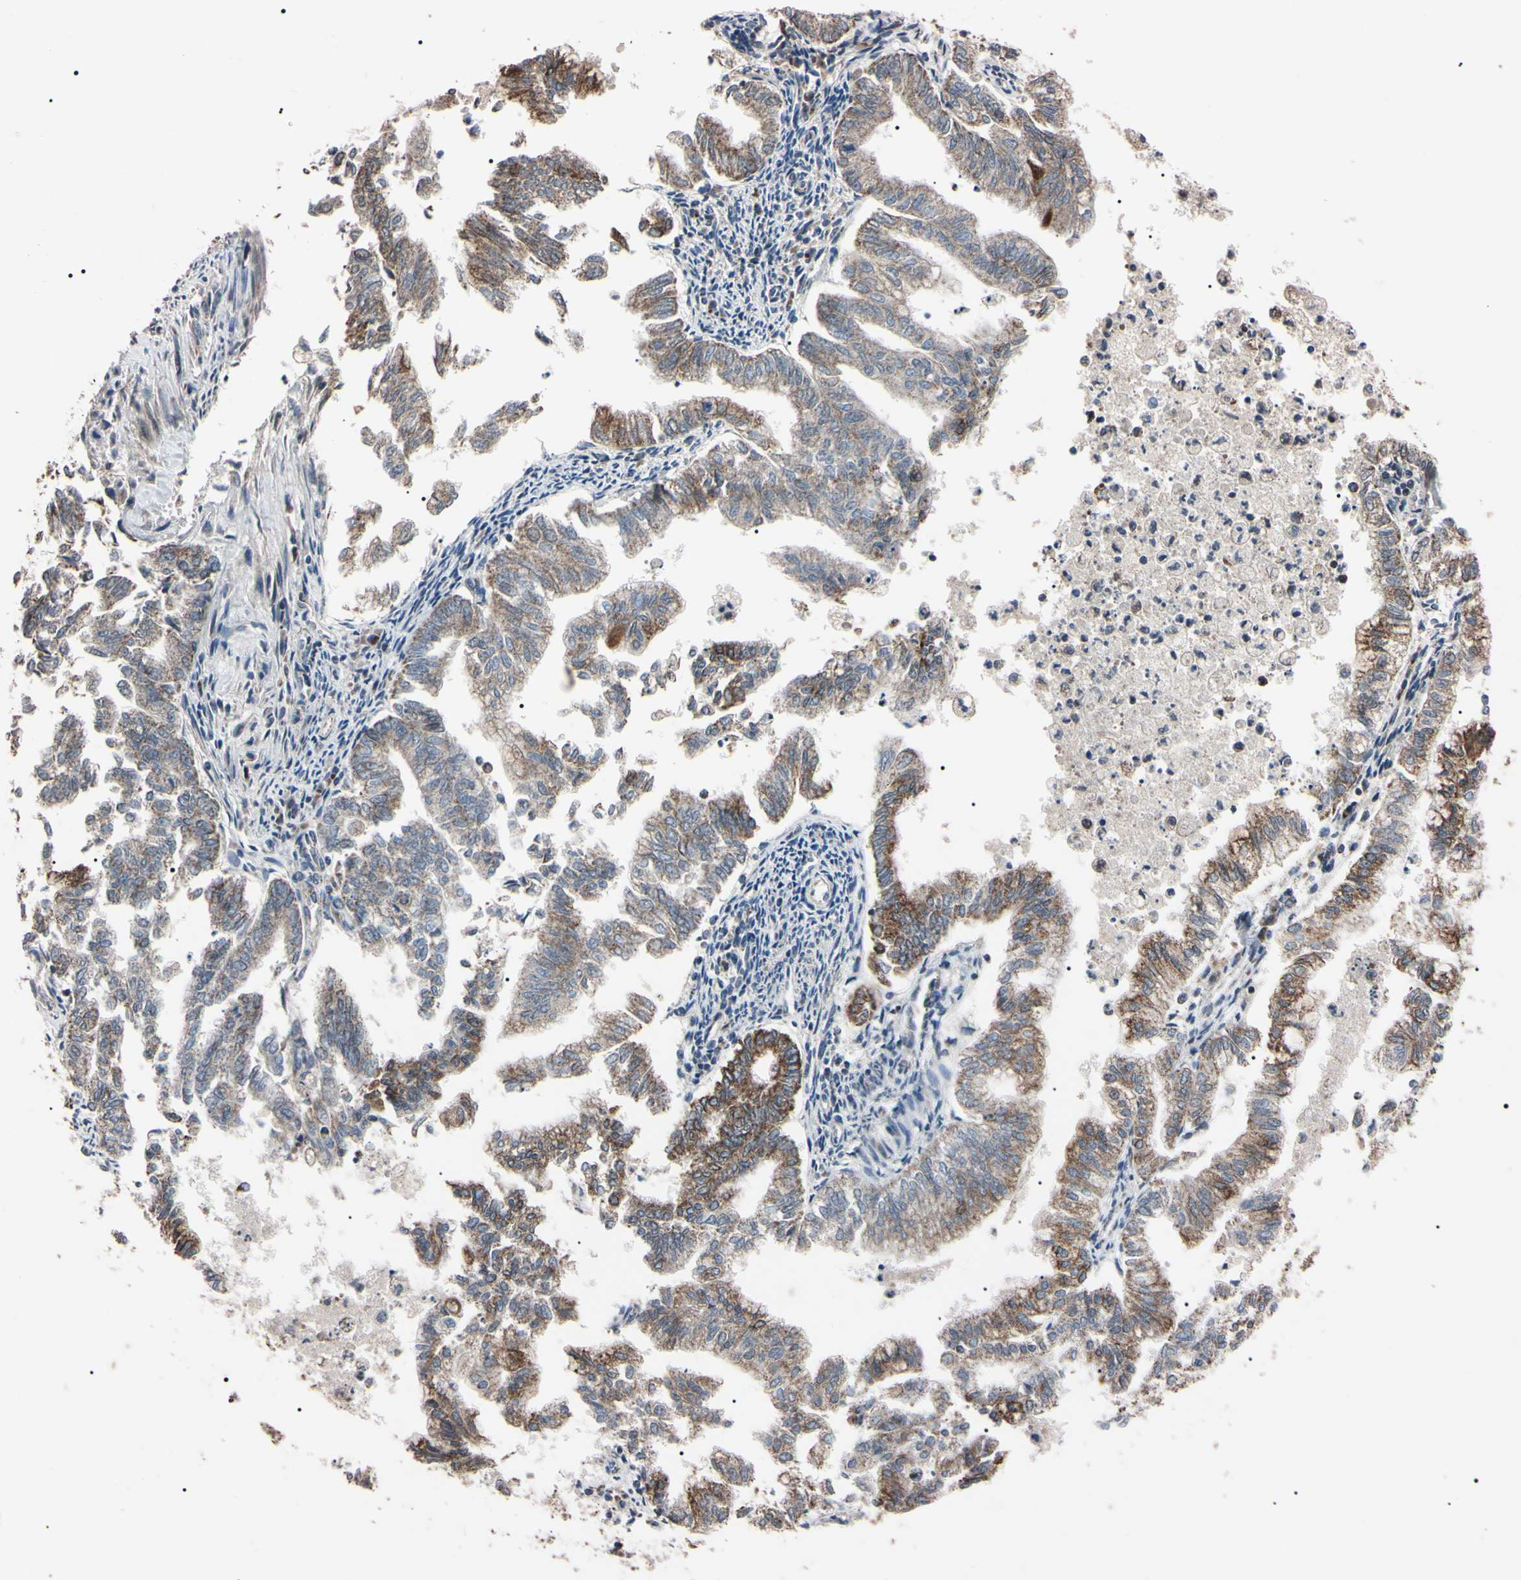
{"staining": {"intensity": "moderate", "quantity": "25%-75%", "location": "cytoplasmic/membranous"}, "tissue": "endometrial cancer", "cell_type": "Tumor cells", "image_type": "cancer", "snomed": [{"axis": "morphology", "description": "Necrosis, NOS"}, {"axis": "morphology", "description": "Adenocarcinoma, NOS"}, {"axis": "topography", "description": "Endometrium"}], "caption": "Brown immunohistochemical staining in endometrial cancer (adenocarcinoma) displays moderate cytoplasmic/membranous staining in about 25%-75% of tumor cells.", "gene": "TNFRSF1A", "patient": {"sex": "female", "age": 79}}